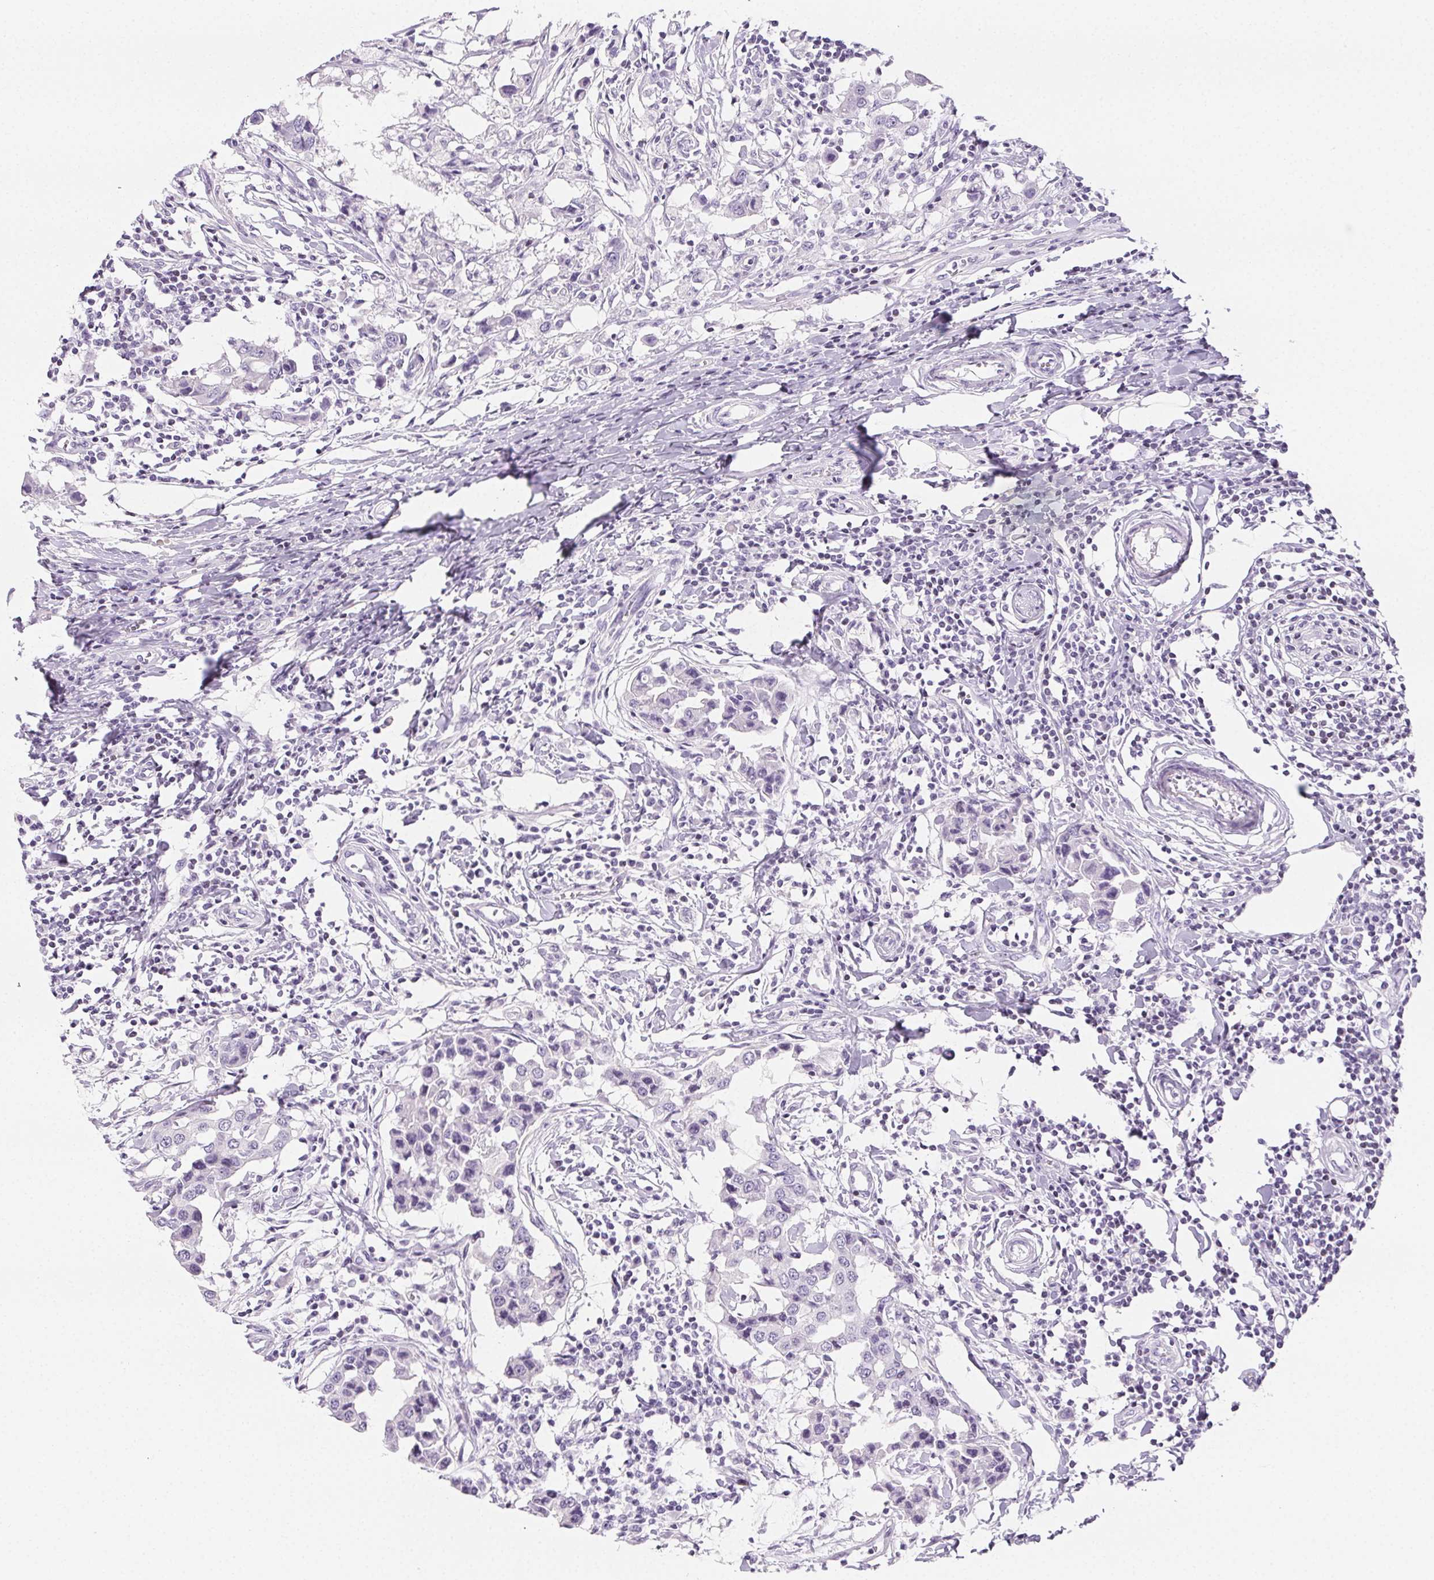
{"staining": {"intensity": "negative", "quantity": "none", "location": "none"}, "tissue": "breast cancer", "cell_type": "Tumor cells", "image_type": "cancer", "snomed": [{"axis": "morphology", "description": "Duct carcinoma"}, {"axis": "topography", "description": "Breast"}], "caption": "The micrograph exhibits no staining of tumor cells in intraductal carcinoma (breast).", "gene": "BEND2", "patient": {"sex": "female", "age": 27}}